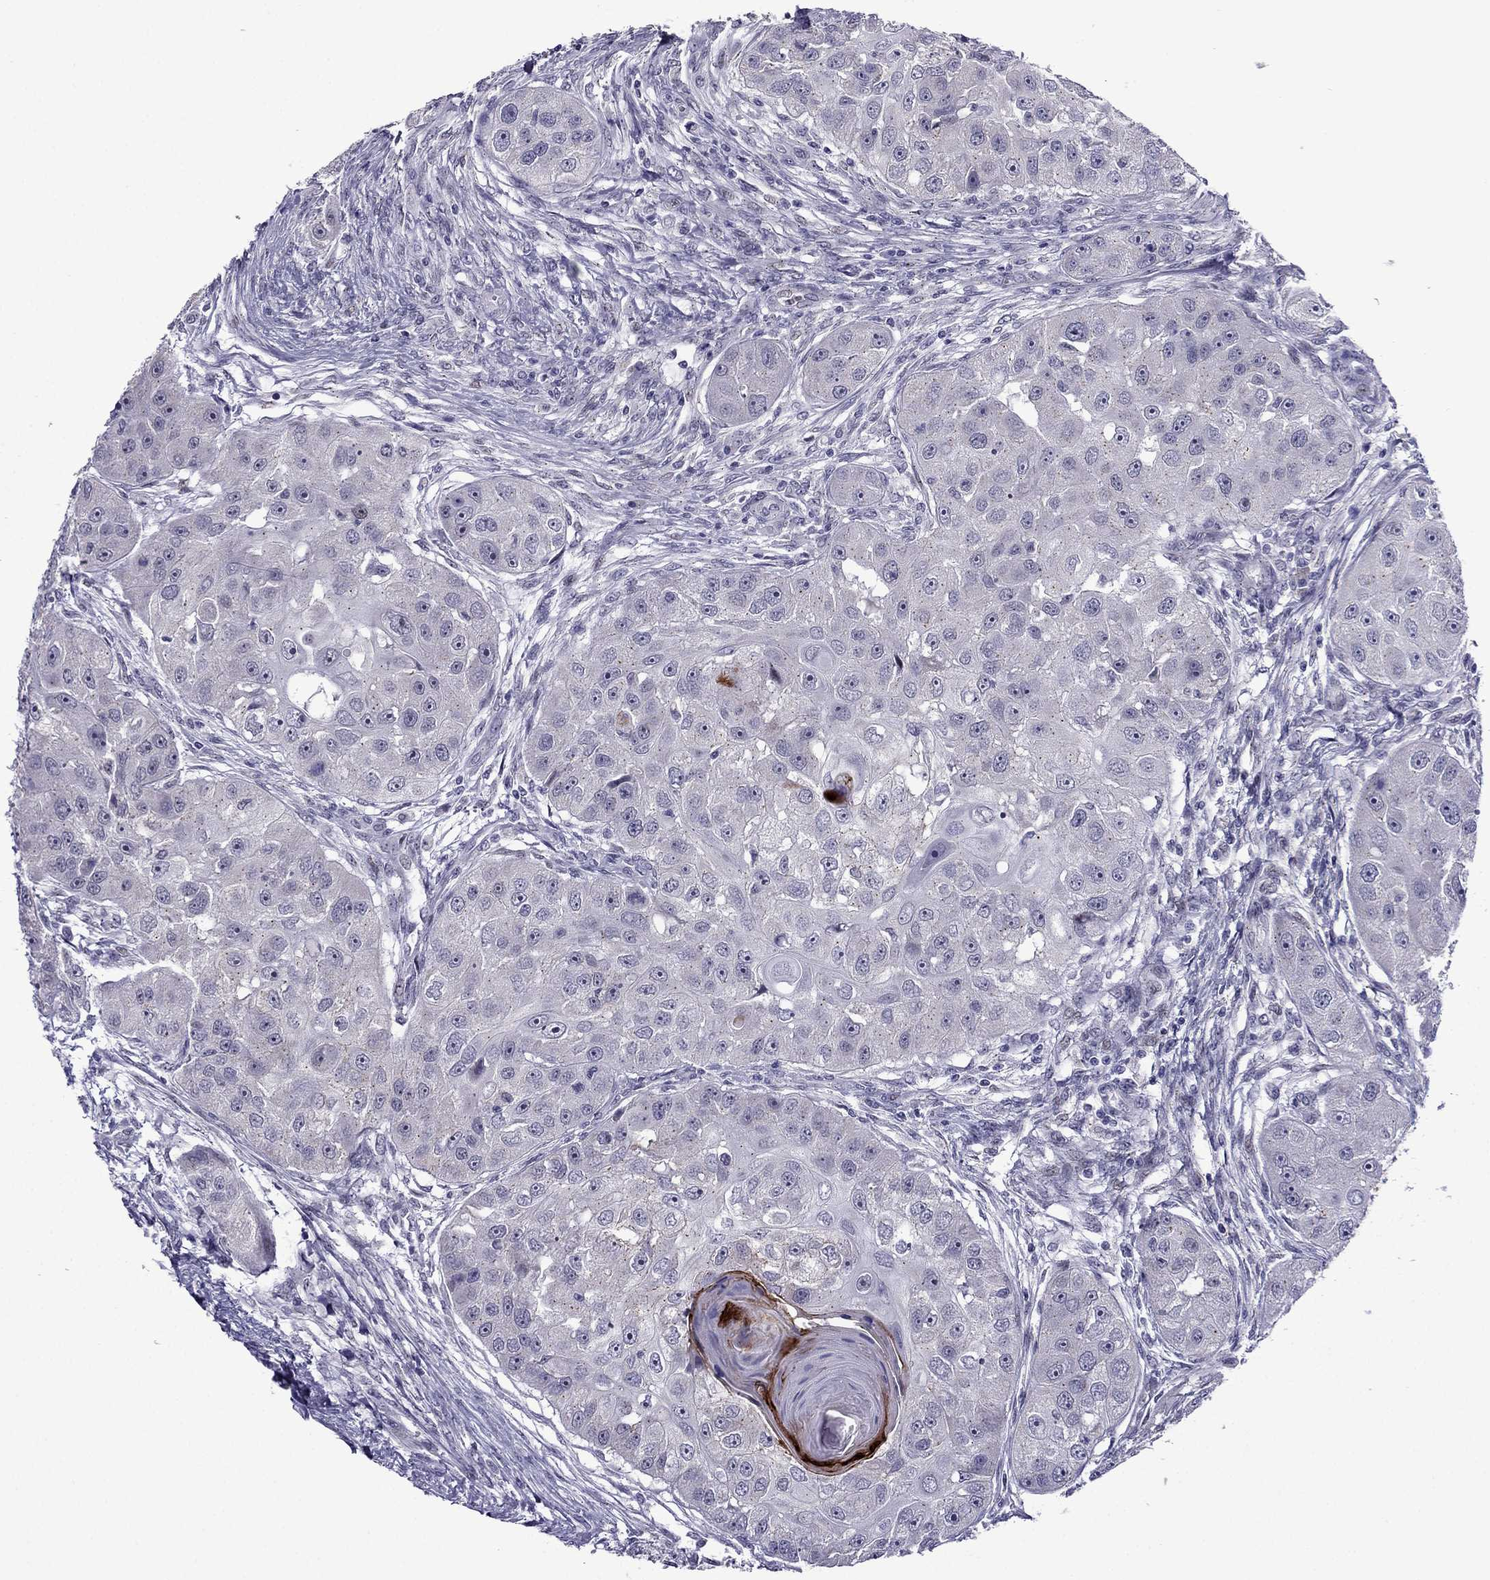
{"staining": {"intensity": "negative", "quantity": "none", "location": "none"}, "tissue": "head and neck cancer", "cell_type": "Tumor cells", "image_type": "cancer", "snomed": [{"axis": "morphology", "description": "Squamous cell carcinoma, NOS"}, {"axis": "topography", "description": "Head-Neck"}], "caption": "A high-resolution photomicrograph shows immunohistochemistry staining of squamous cell carcinoma (head and neck), which shows no significant staining in tumor cells.", "gene": "MYBPH", "patient": {"sex": "male", "age": 51}}